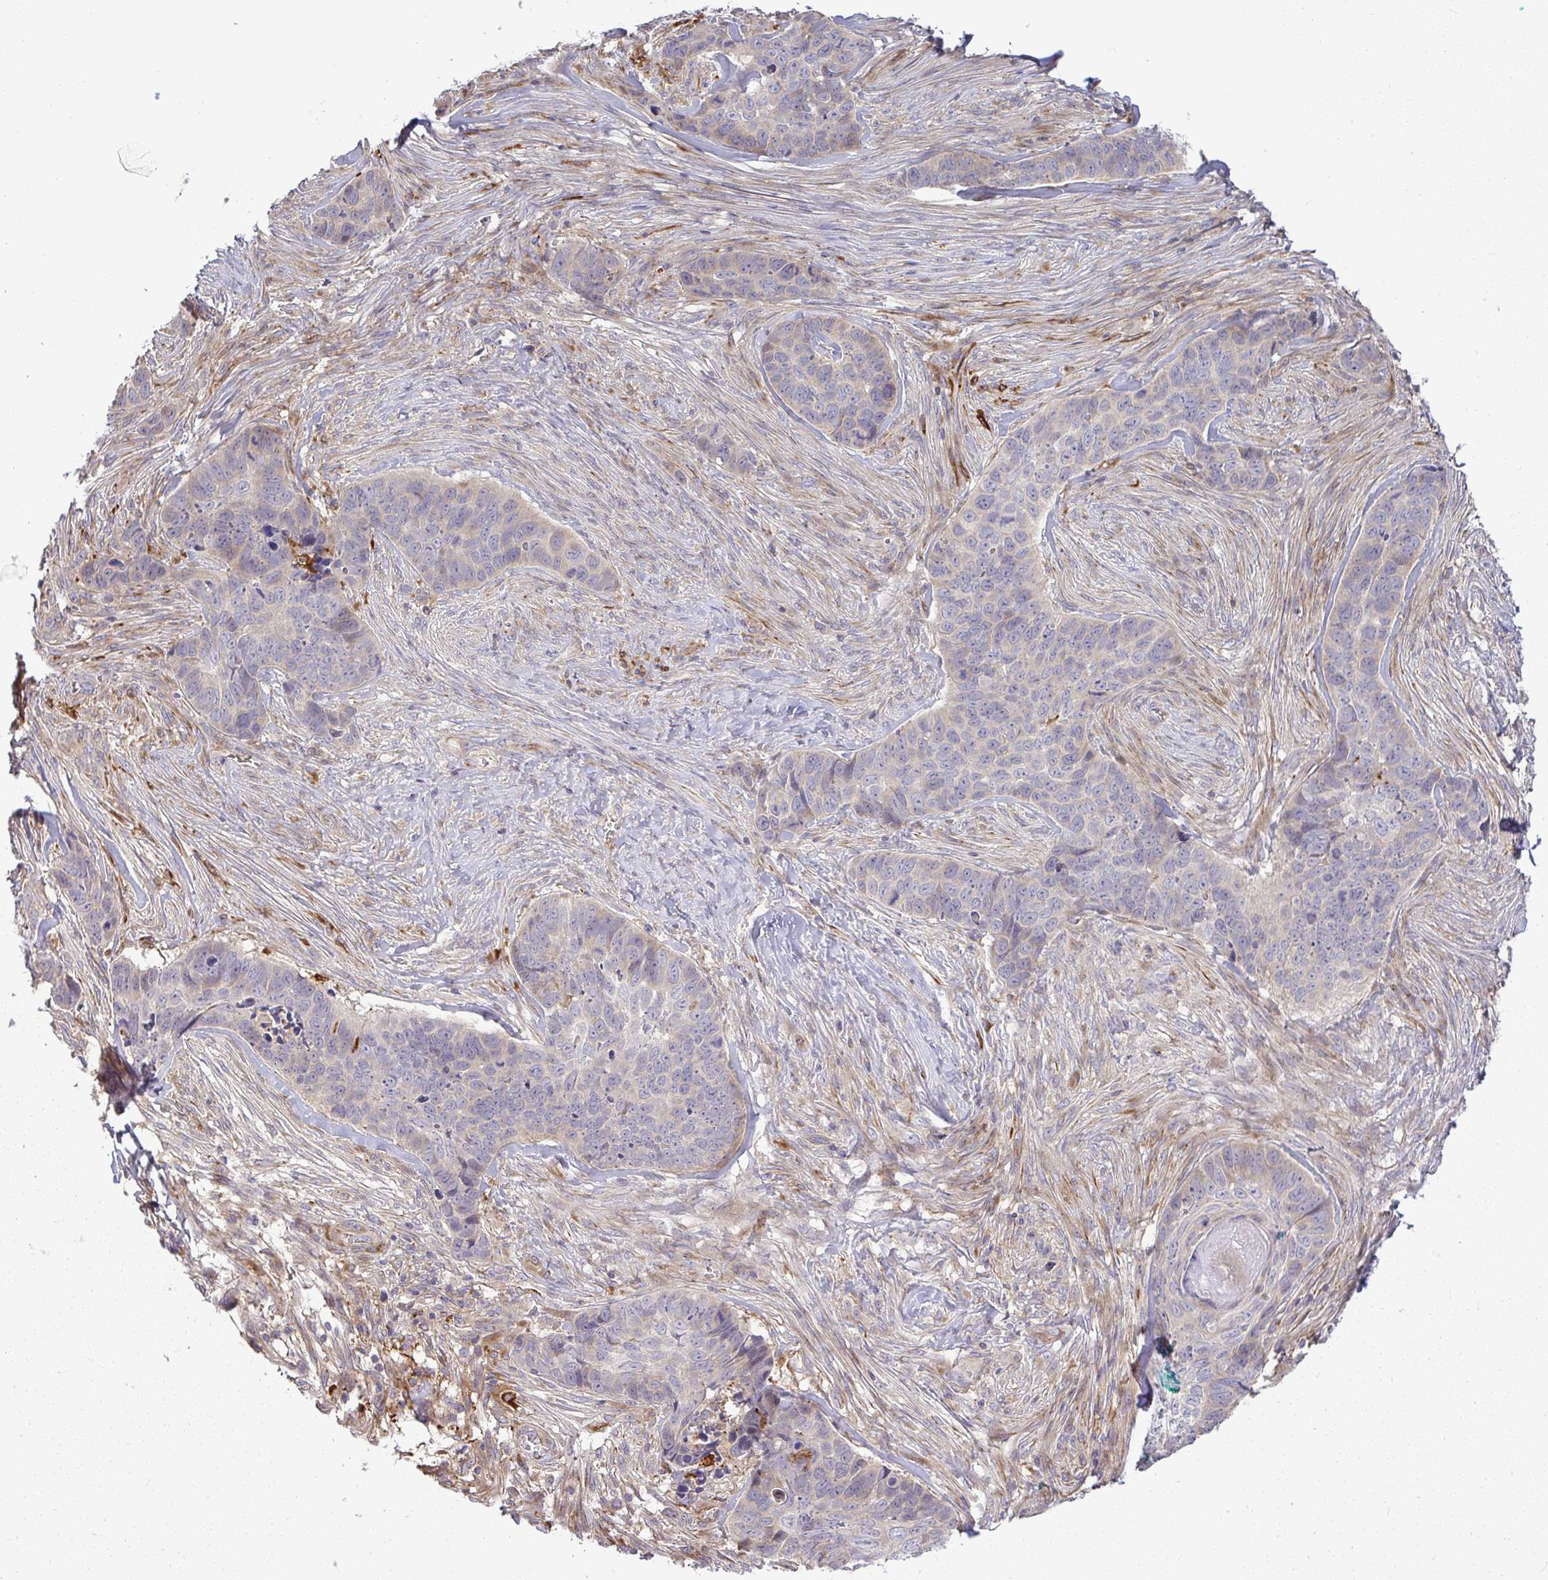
{"staining": {"intensity": "negative", "quantity": "none", "location": "none"}, "tissue": "skin cancer", "cell_type": "Tumor cells", "image_type": "cancer", "snomed": [{"axis": "morphology", "description": "Basal cell carcinoma"}, {"axis": "topography", "description": "Skin"}], "caption": "This image is of skin cancer (basal cell carcinoma) stained with IHC to label a protein in brown with the nuclei are counter-stained blue. There is no positivity in tumor cells.", "gene": "GRID2", "patient": {"sex": "female", "age": 82}}